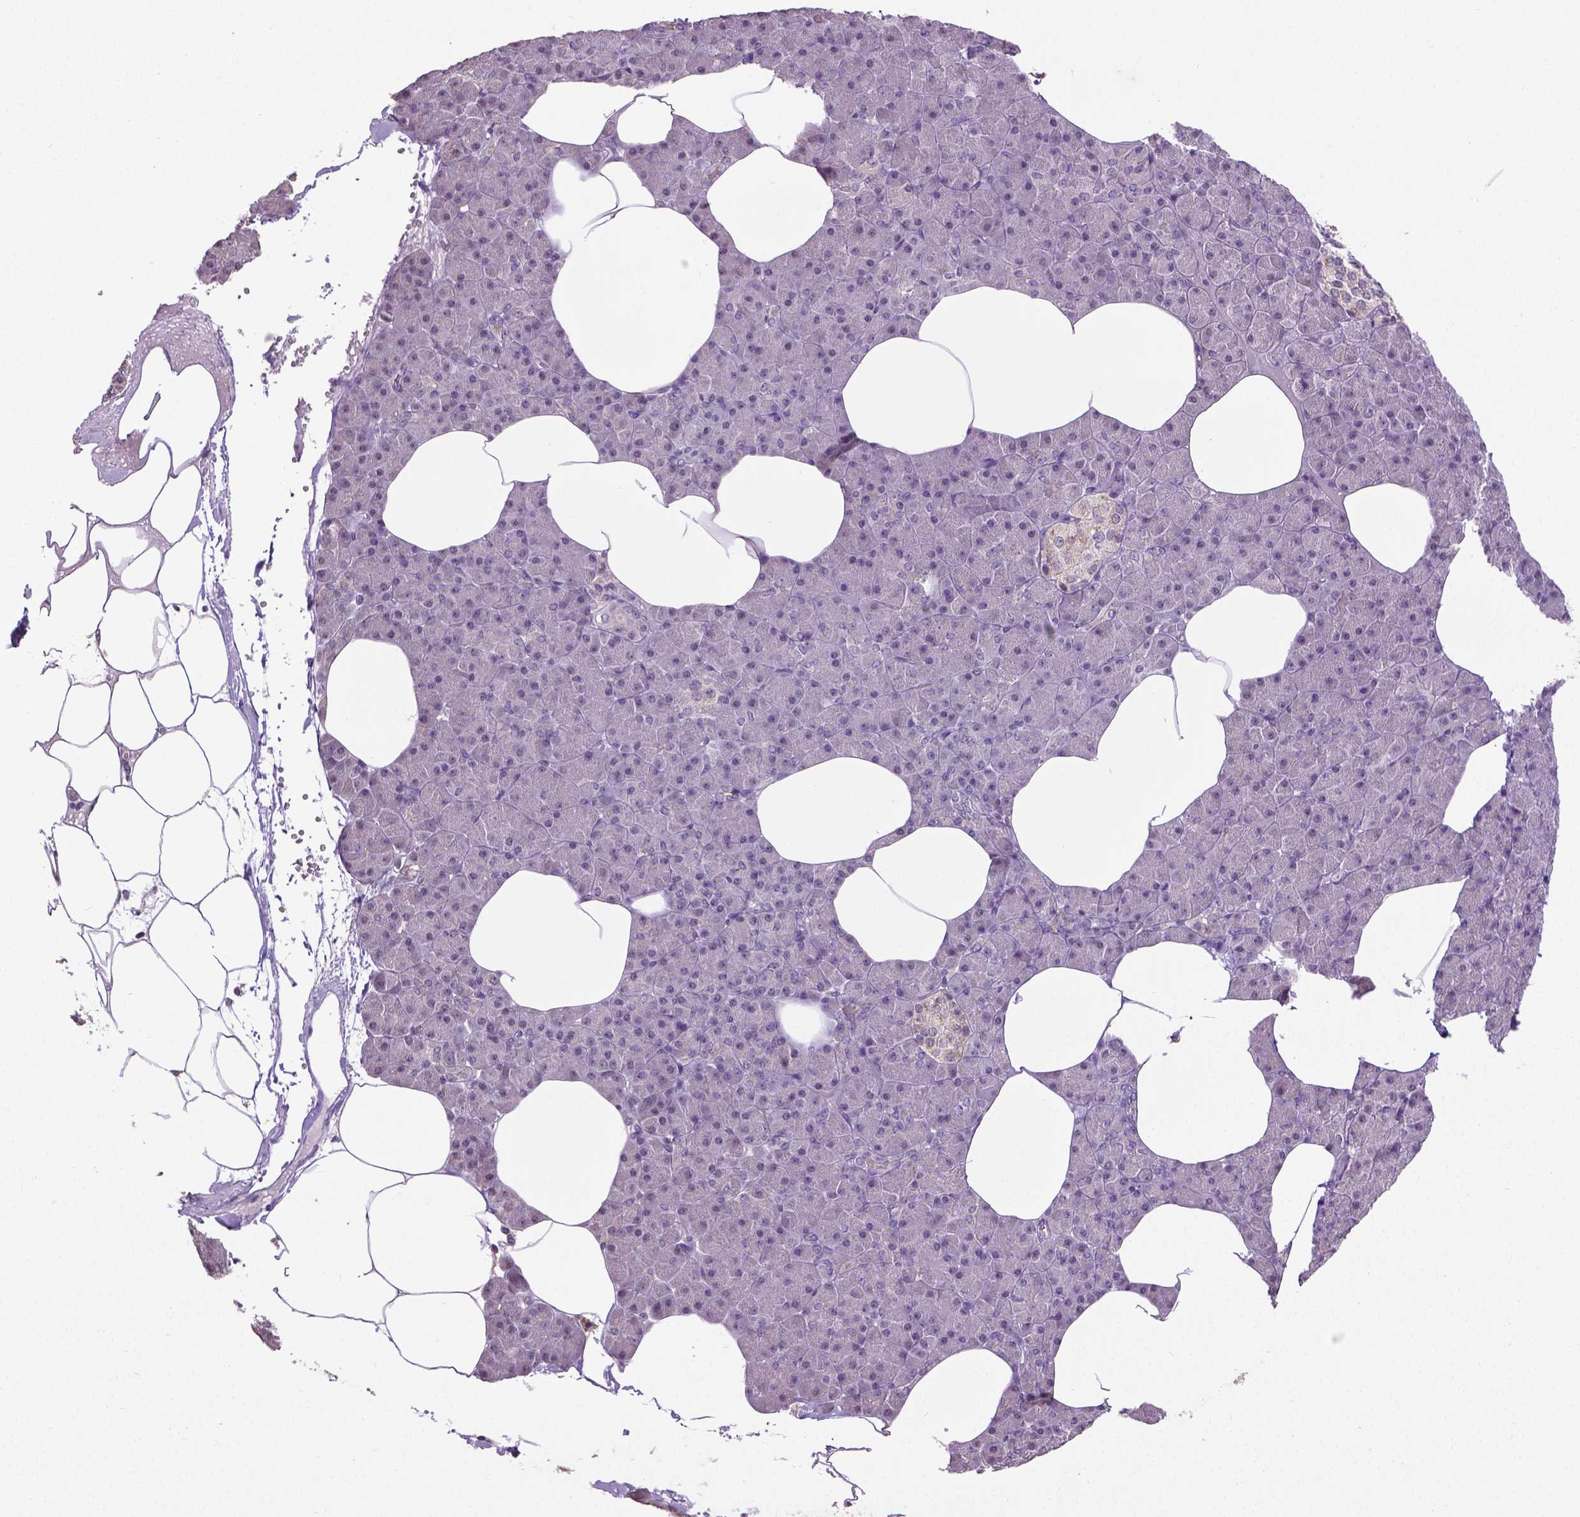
{"staining": {"intensity": "negative", "quantity": "none", "location": "none"}, "tissue": "pancreas", "cell_type": "Exocrine glandular cells", "image_type": "normal", "snomed": [{"axis": "morphology", "description": "Normal tissue, NOS"}, {"axis": "topography", "description": "Pancreas"}], "caption": "This is an immunohistochemistry micrograph of normal pancreas. There is no positivity in exocrine glandular cells.", "gene": "CPM", "patient": {"sex": "female", "age": 45}}